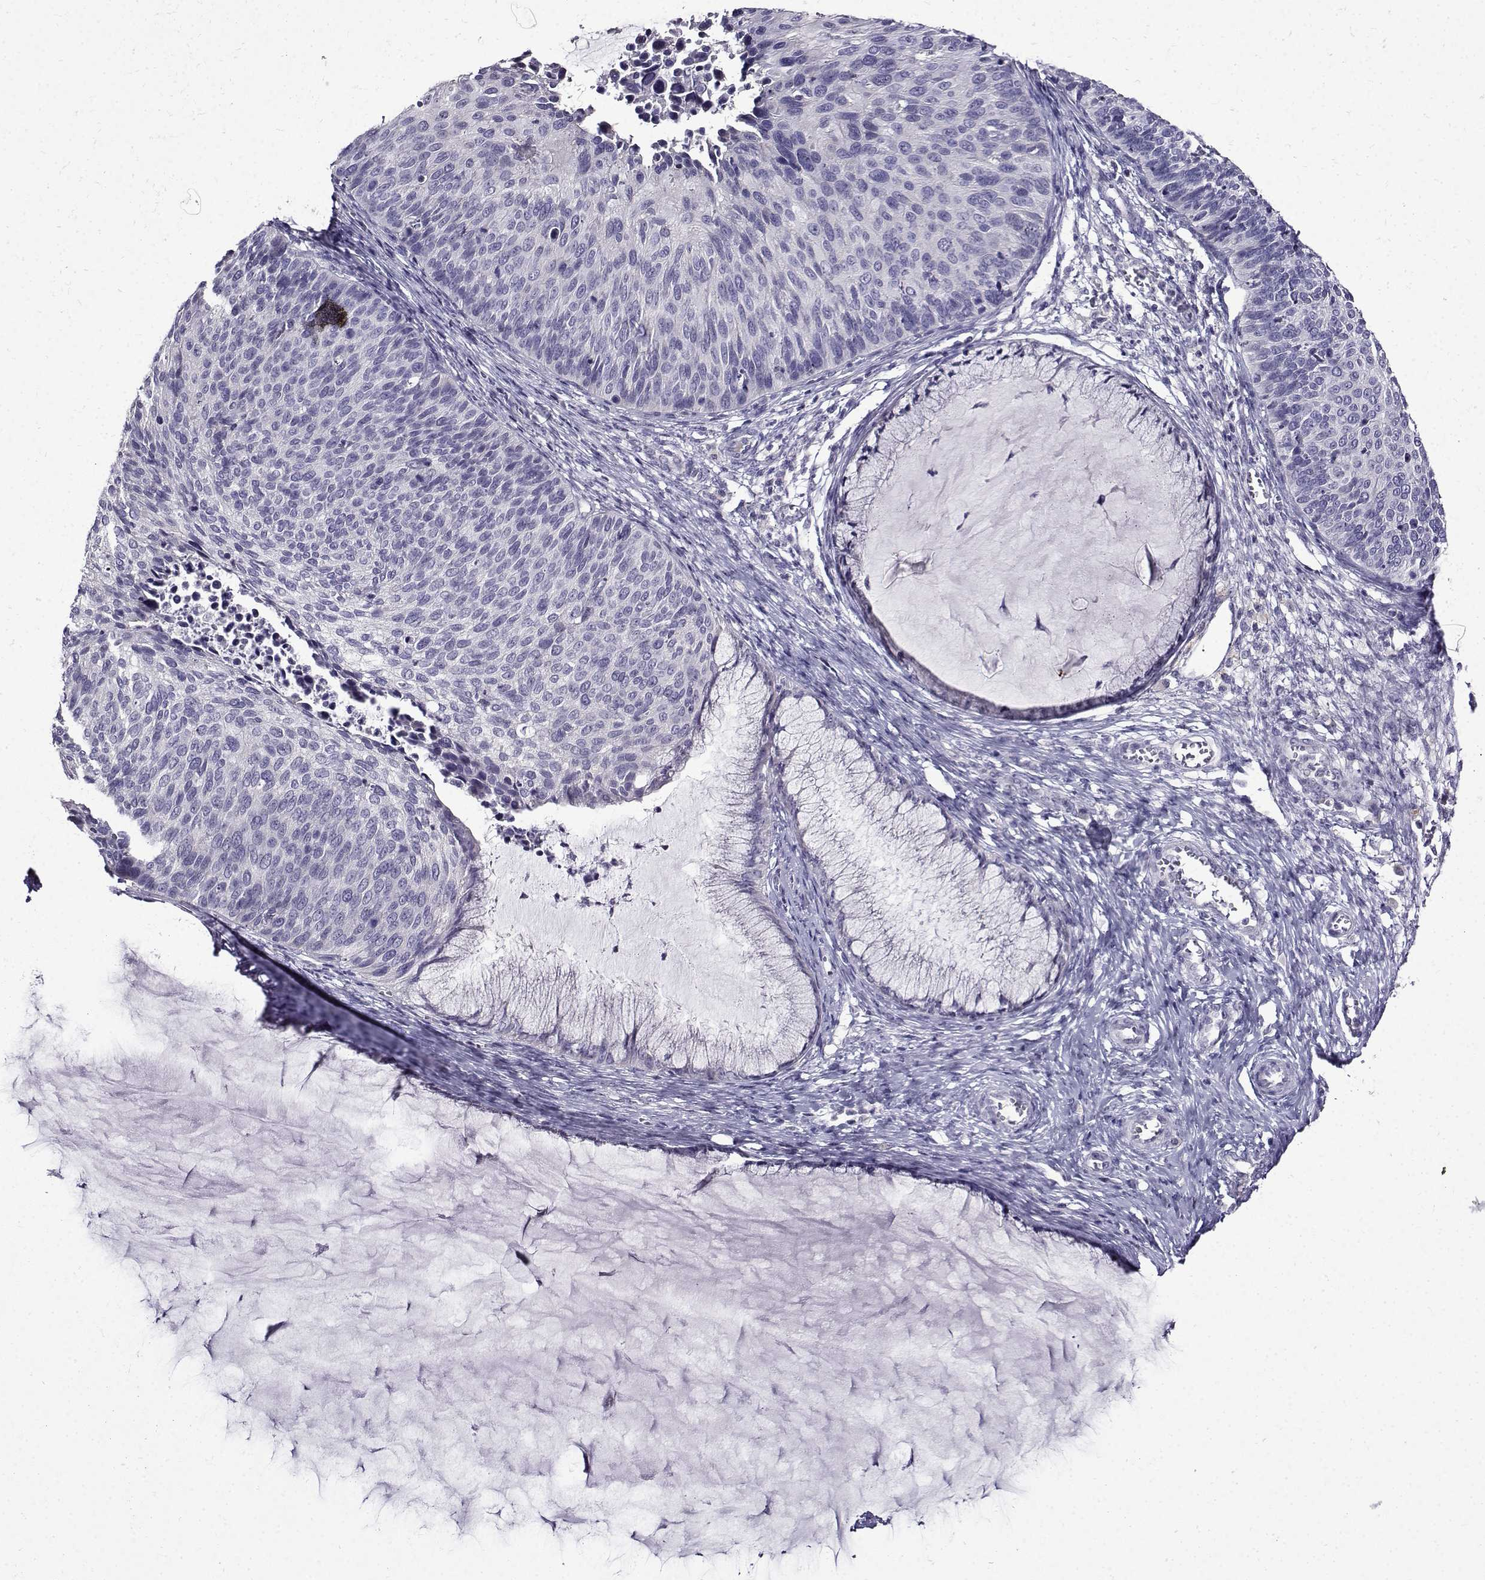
{"staining": {"intensity": "negative", "quantity": "none", "location": "none"}, "tissue": "cervical cancer", "cell_type": "Tumor cells", "image_type": "cancer", "snomed": [{"axis": "morphology", "description": "Squamous cell carcinoma, NOS"}, {"axis": "topography", "description": "Cervix"}], "caption": "DAB immunohistochemical staining of cervical cancer (squamous cell carcinoma) shows no significant staining in tumor cells.", "gene": "TMEM266", "patient": {"sex": "female", "age": 36}}